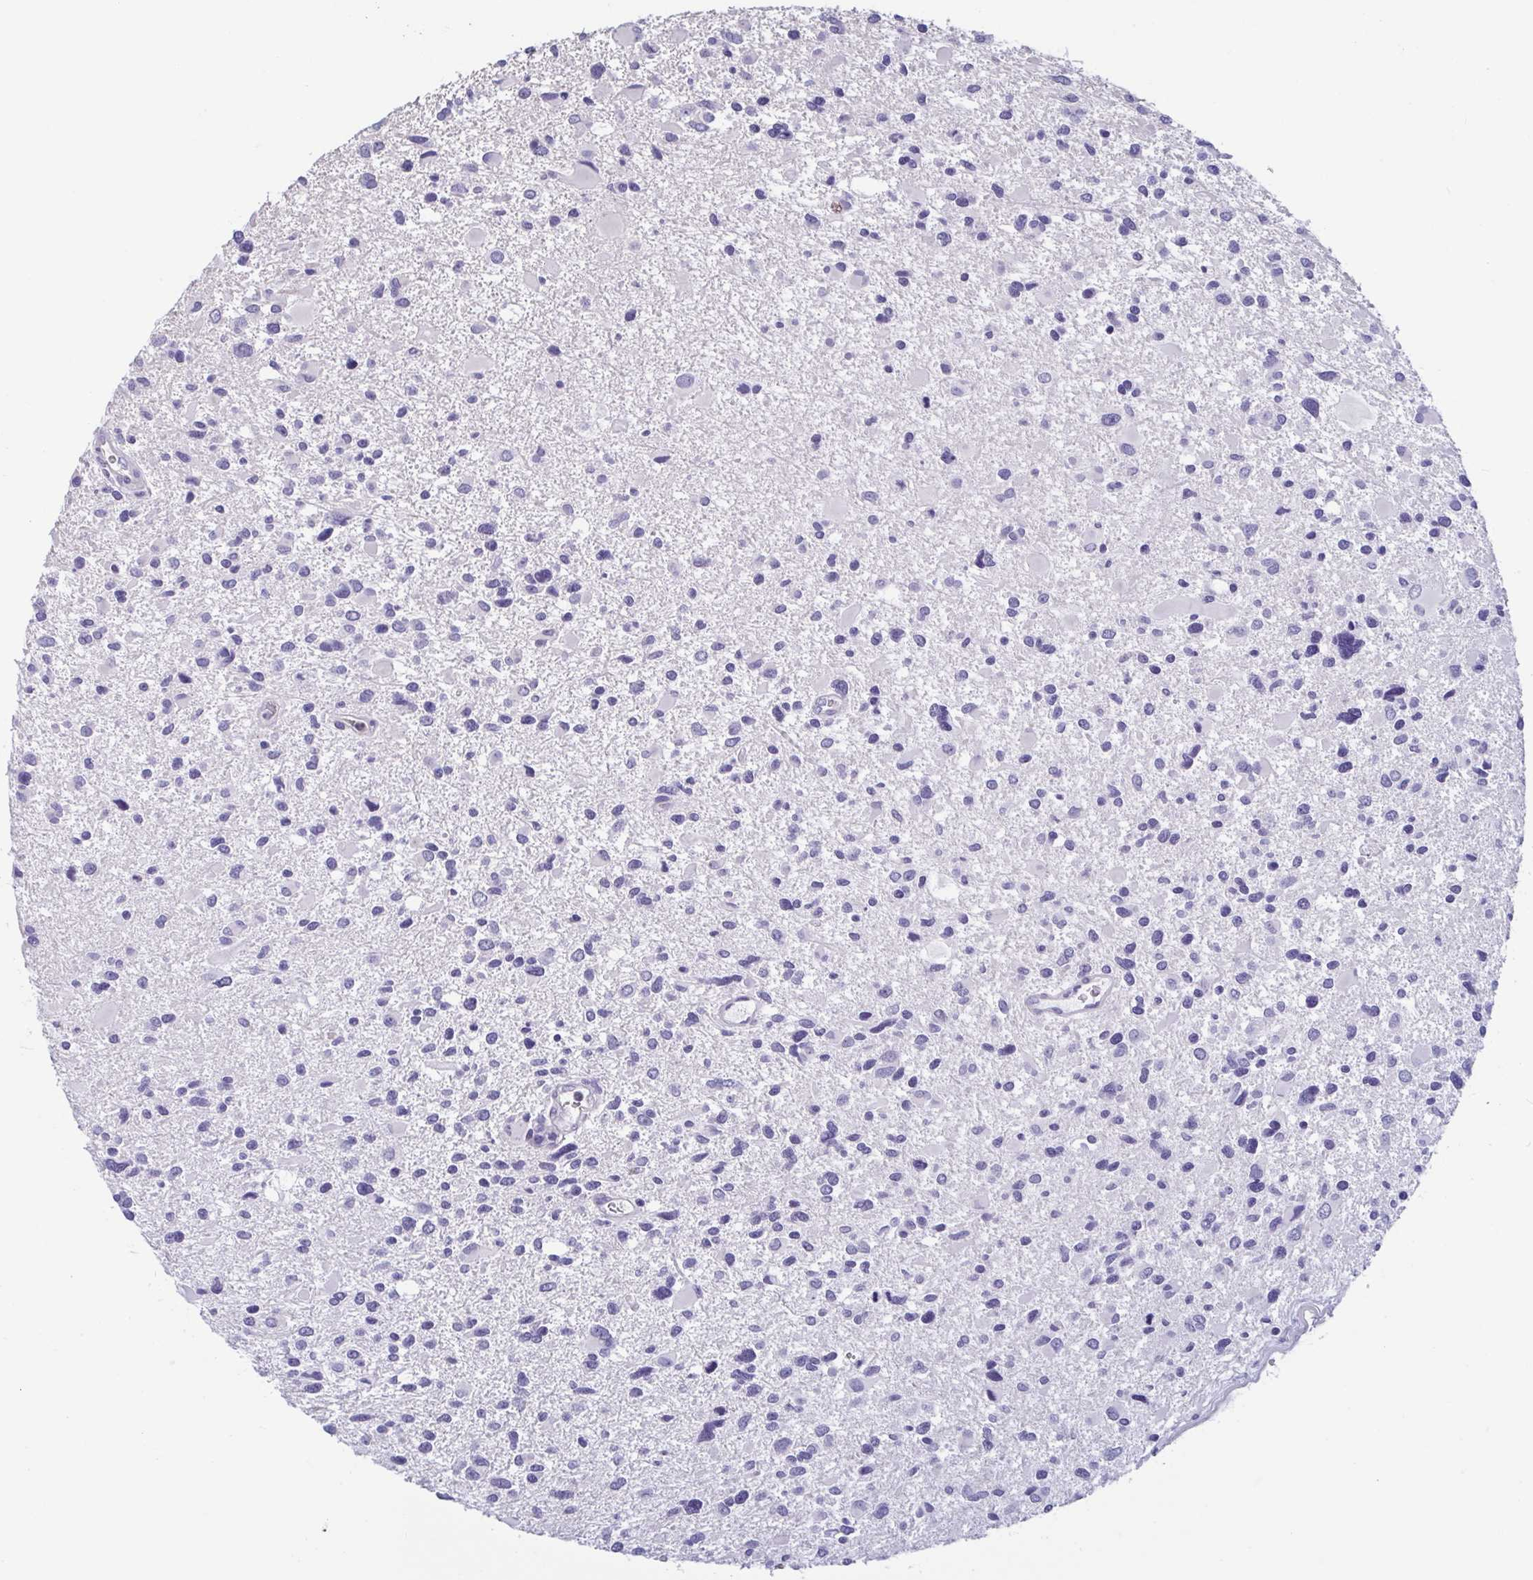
{"staining": {"intensity": "negative", "quantity": "none", "location": "none"}, "tissue": "glioma", "cell_type": "Tumor cells", "image_type": "cancer", "snomed": [{"axis": "morphology", "description": "Glioma, malignant, Low grade"}, {"axis": "topography", "description": "Brain"}], "caption": "Tumor cells are negative for protein expression in human low-grade glioma (malignant).", "gene": "MORC4", "patient": {"sex": "female", "age": 32}}